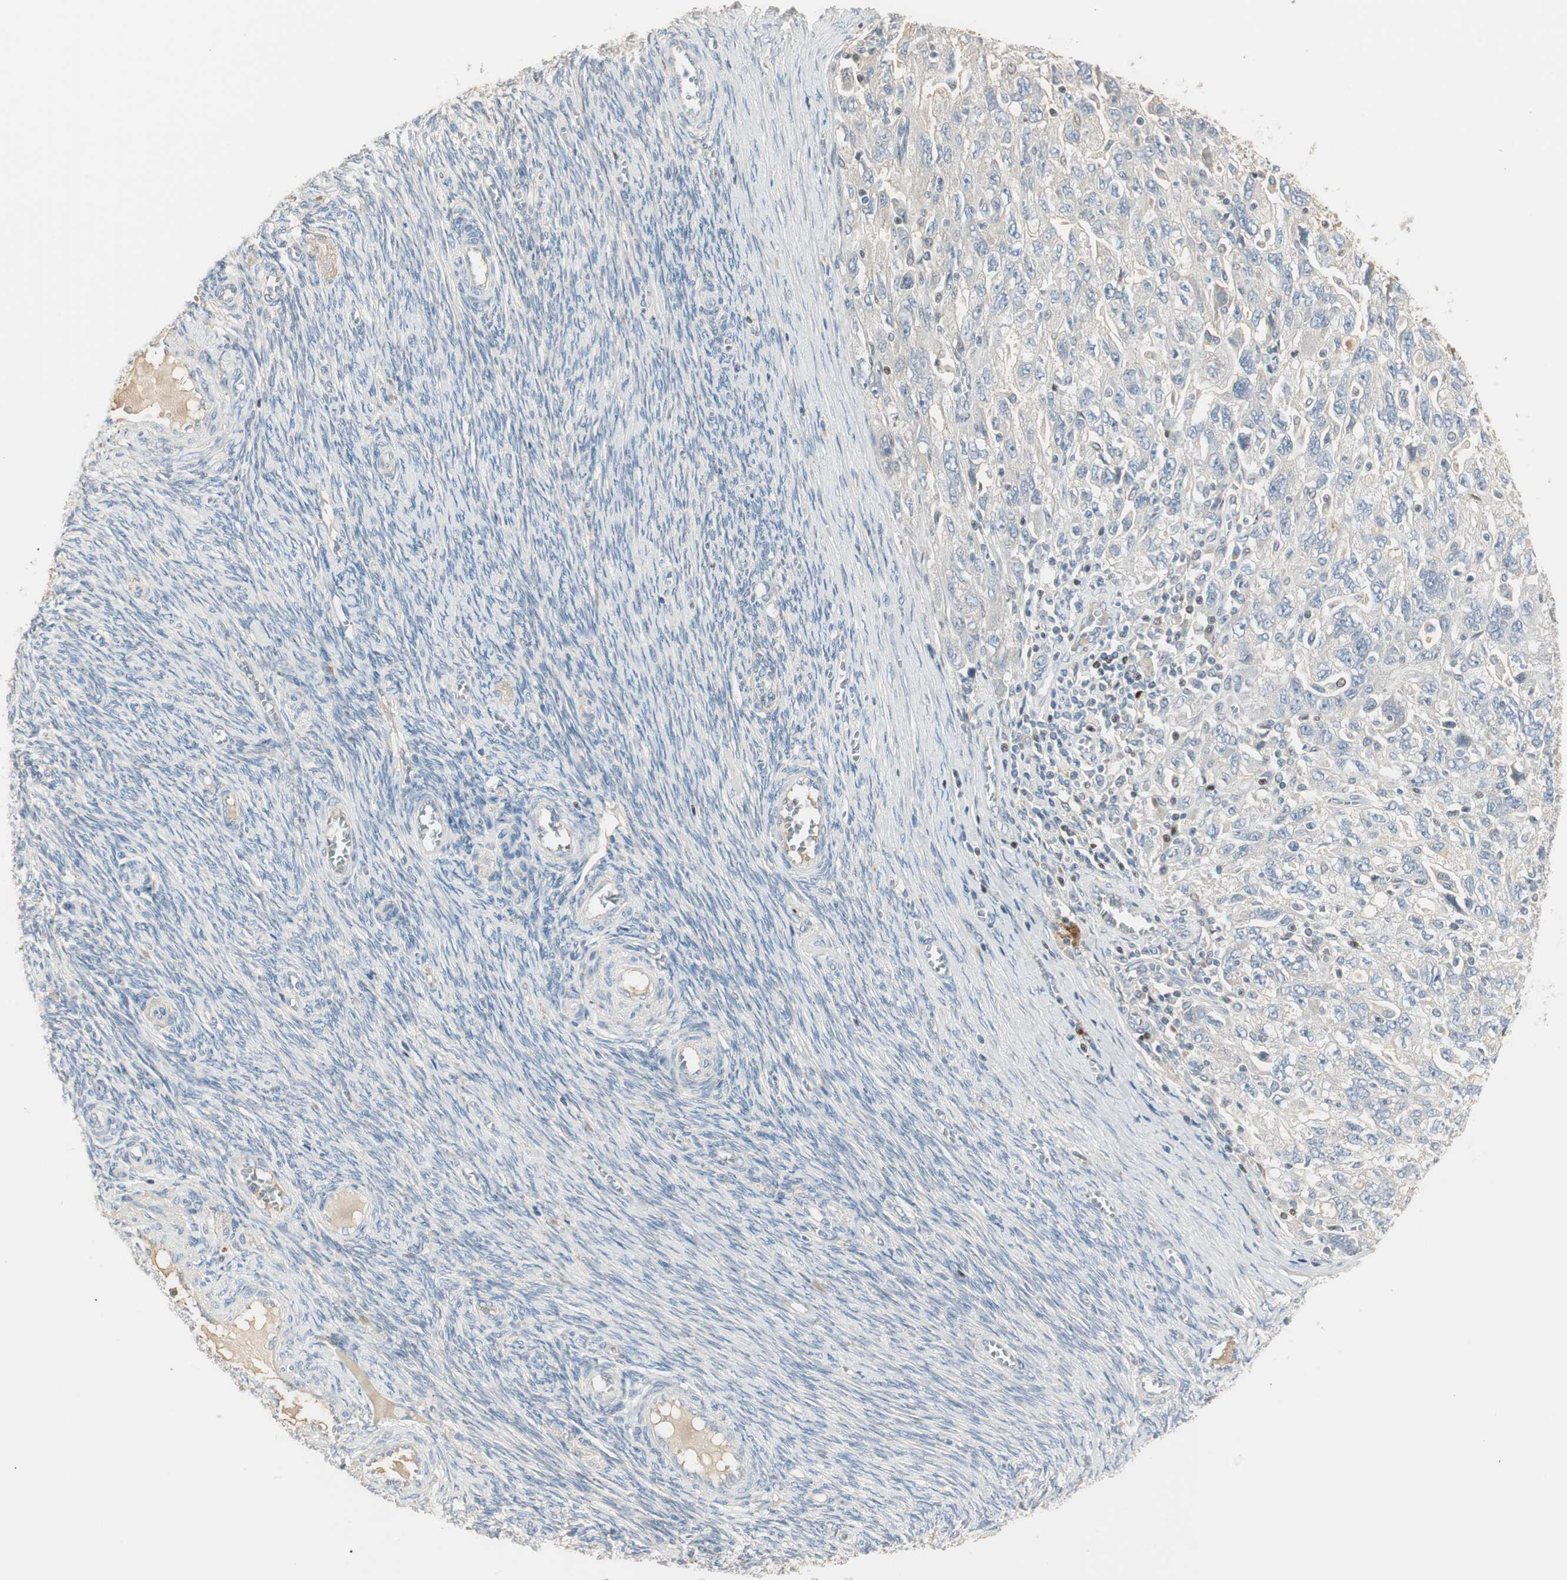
{"staining": {"intensity": "negative", "quantity": "none", "location": "none"}, "tissue": "ovarian cancer", "cell_type": "Tumor cells", "image_type": "cancer", "snomed": [{"axis": "morphology", "description": "Carcinoma, NOS"}, {"axis": "morphology", "description": "Cystadenocarcinoma, serous, NOS"}, {"axis": "topography", "description": "Ovary"}], "caption": "IHC micrograph of neoplastic tissue: ovarian cancer stained with DAB displays no significant protein positivity in tumor cells. (Brightfield microscopy of DAB IHC at high magnification).", "gene": "RUNX2", "patient": {"sex": "female", "age": 69}}